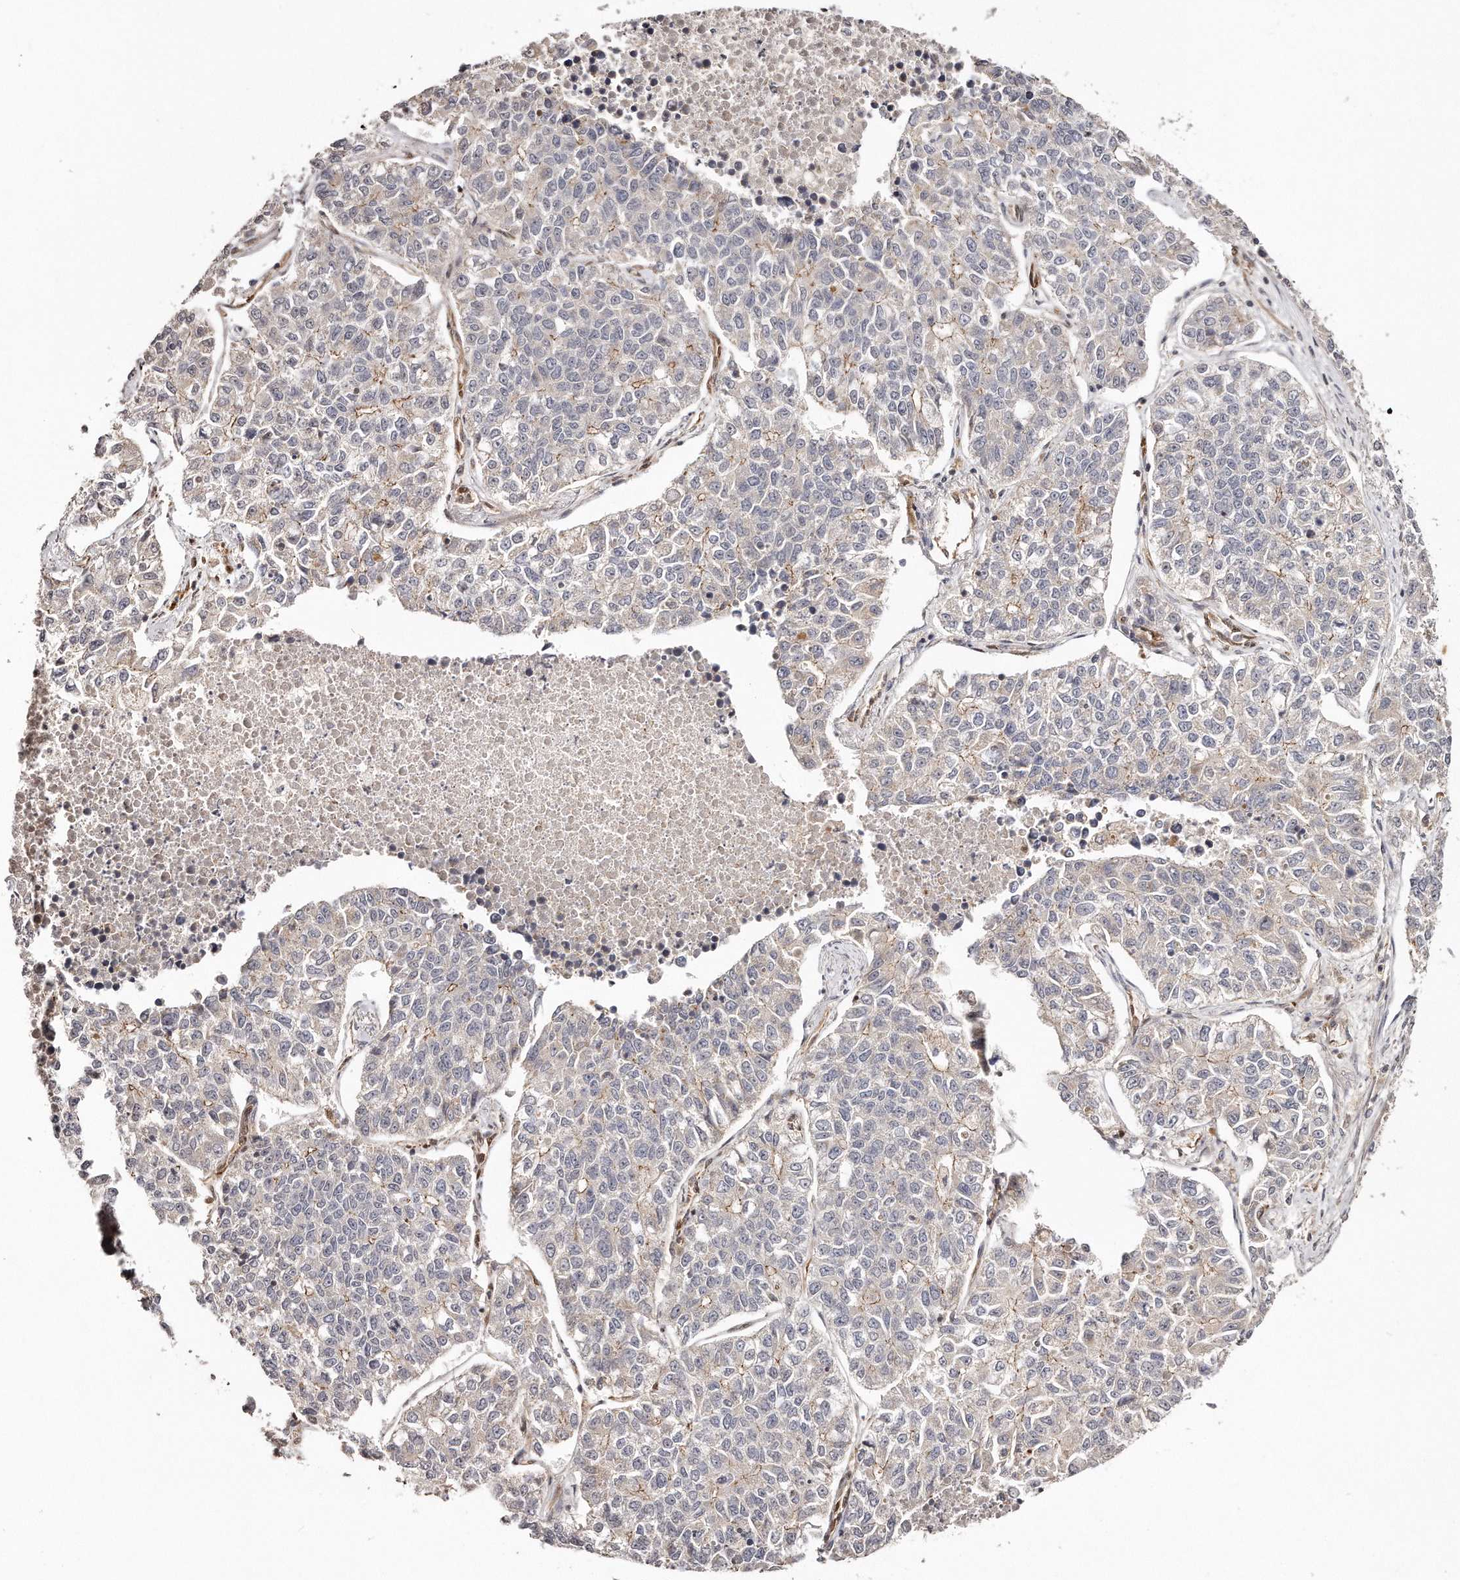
{"staining": {"intensity": "moderate", "quantity": "<25%", "location": "cytoplasmic/membranous"}, "tissue": "lung cancer", "cell_type": "Tumor cells", "image_type": "cancer", "snomed": [{"axis": "morphology", "description": "Adenocarcinoma, NOS"}, {"axis": "topography", "description": "Lung"}], "caption": "Immunohistochemical staining of adenocarcinoma (lung) demonstrates low levels of moderate cytoplasmic/membranous expression in approximately <25% of tumor cells.", "gene": "GBP4", "patient": {"sex": "male", "age": 49}}